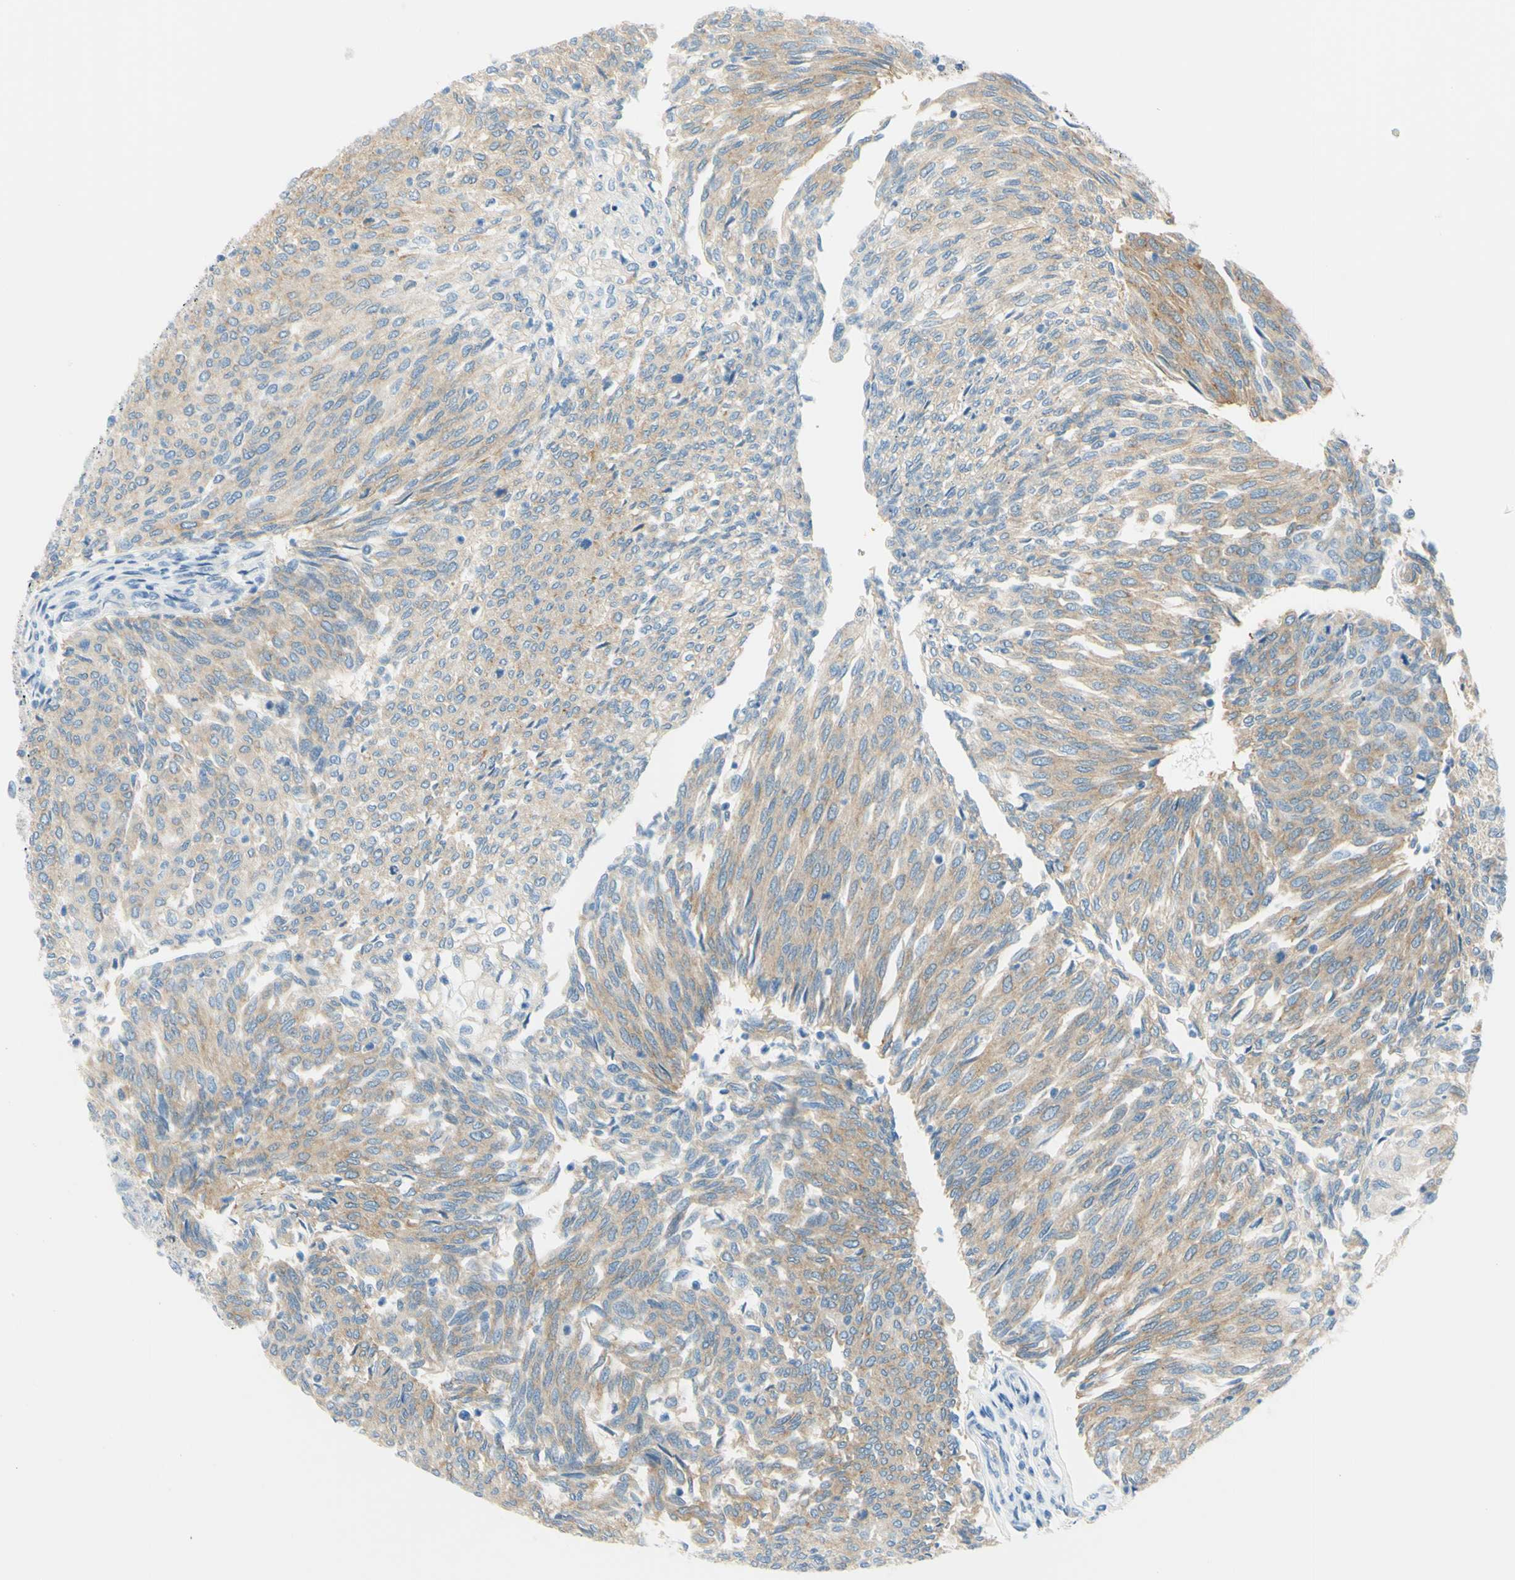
{"staining": {"intensity": "moderate", "quantity": ">75%", "location": "cytoplasmic/membranous"}, "tissue": "urothelial cancer", "cell_type": "Tumor cells", "image_type": "cancer", "snomed": [{"axis": "morphology", "description": "Urothelial carcinoma, Low grade"}, {"axis": "topography", "description": "Urinary bladder"}], "caption": "Urothelial cancer stained with immunohistochemistry displays moderate cytoplasmic/membranous staining in approximately >75% of tumor cells. (brown staining indicates protein expression, while blue staining denotes nuclei).", "gene": "FRMD4B", "patient": {"sex": "female", "age": 79}}